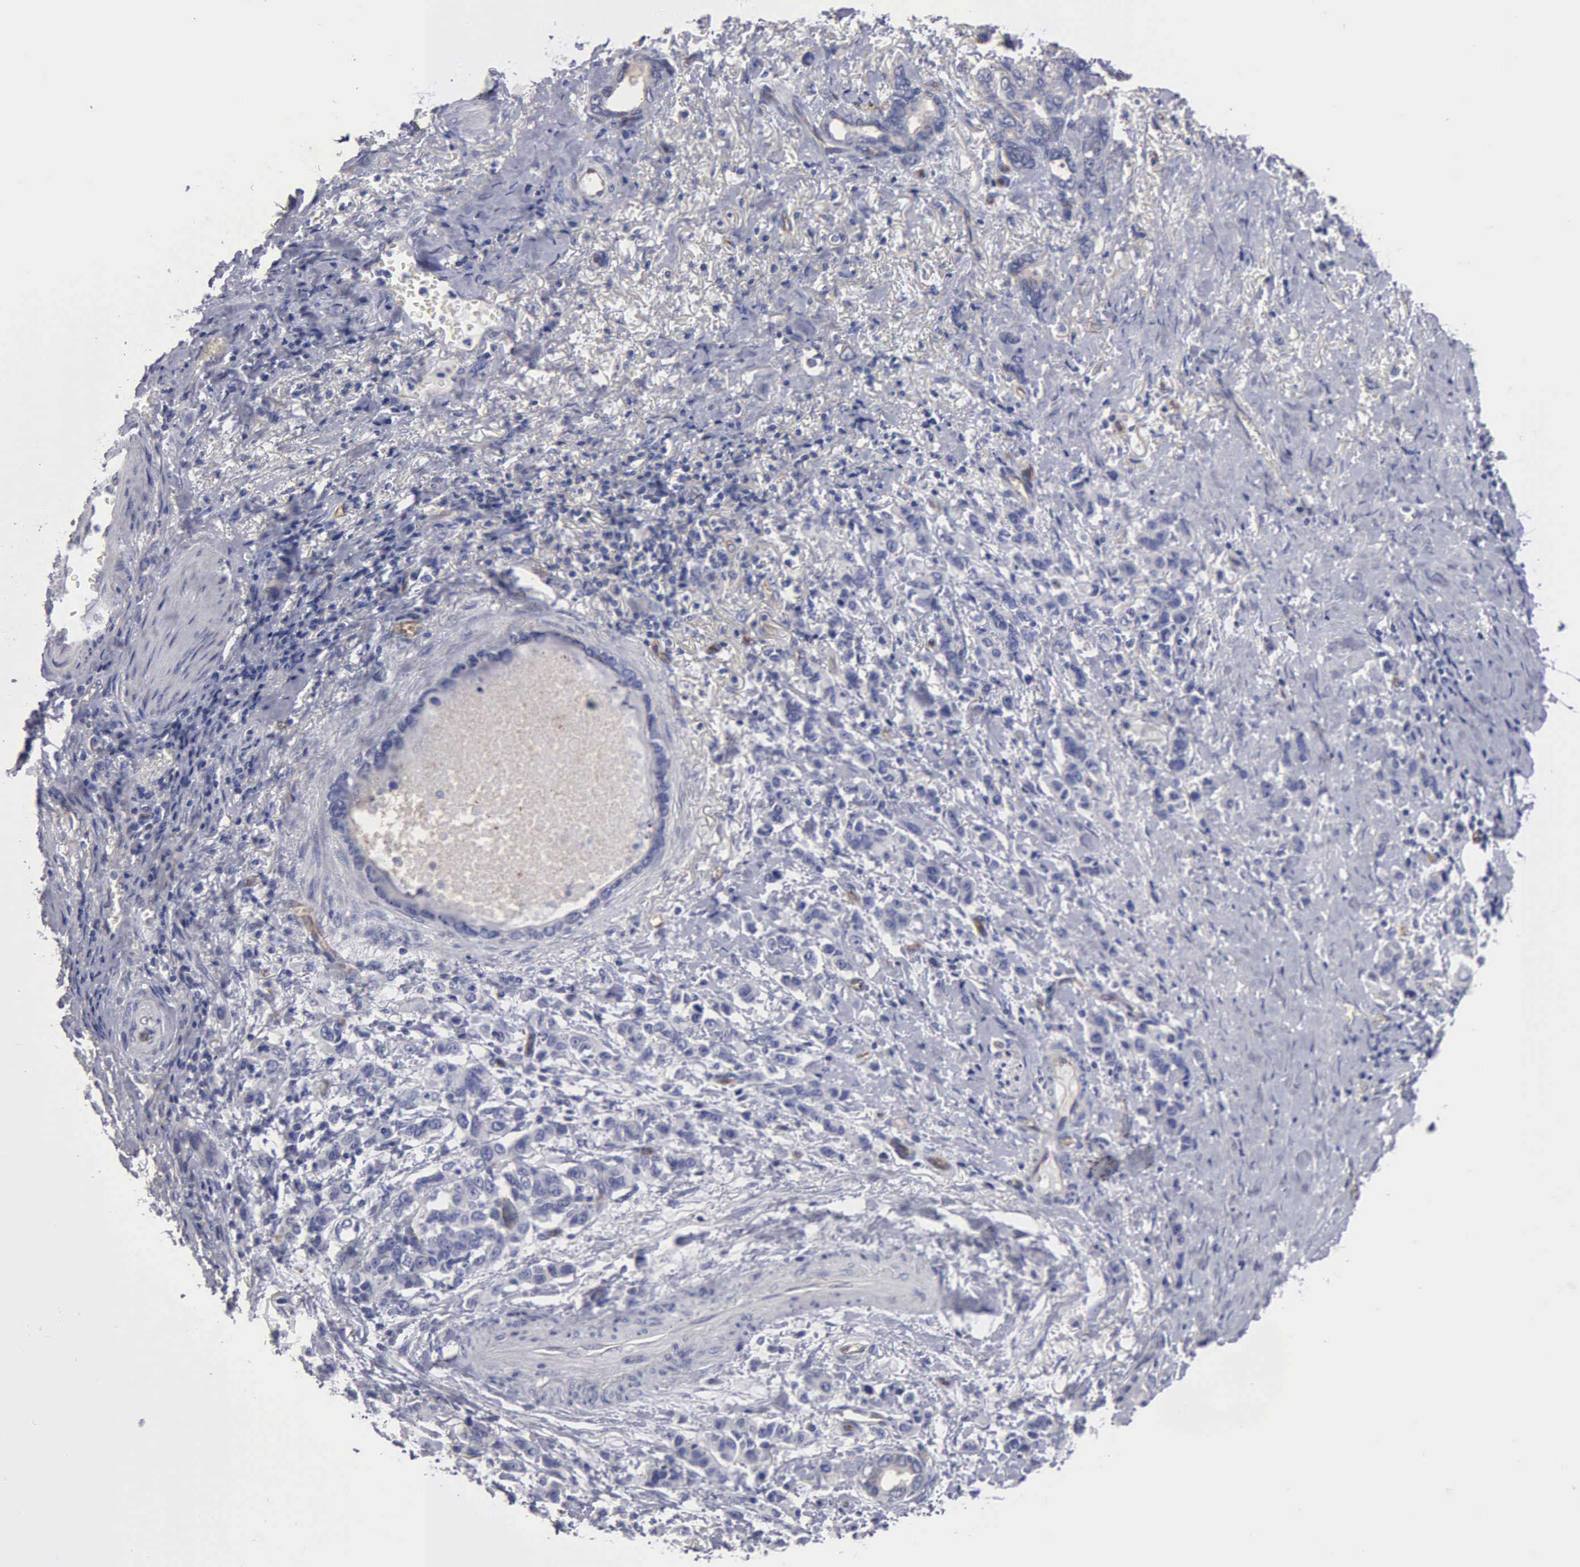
{"staining": {"intensity": "weak", "quantity": "<25%", "location": "cytoplasmic/membranous"}, "tissue": "stomach cancer", "cell_type": "Tumor cells", "image_type": "cancer", "snomed": [{"axis": "morphology", "description": "Adenocarcinoma, NOS"}, {"axis": "topography", "description": "Stomach"}], "caption": "Tumor cells are negative for brown protein staining in stomach adenocarcinoma.", "gene": "RDX", "patient": {"sex": "male", "age": 78}}